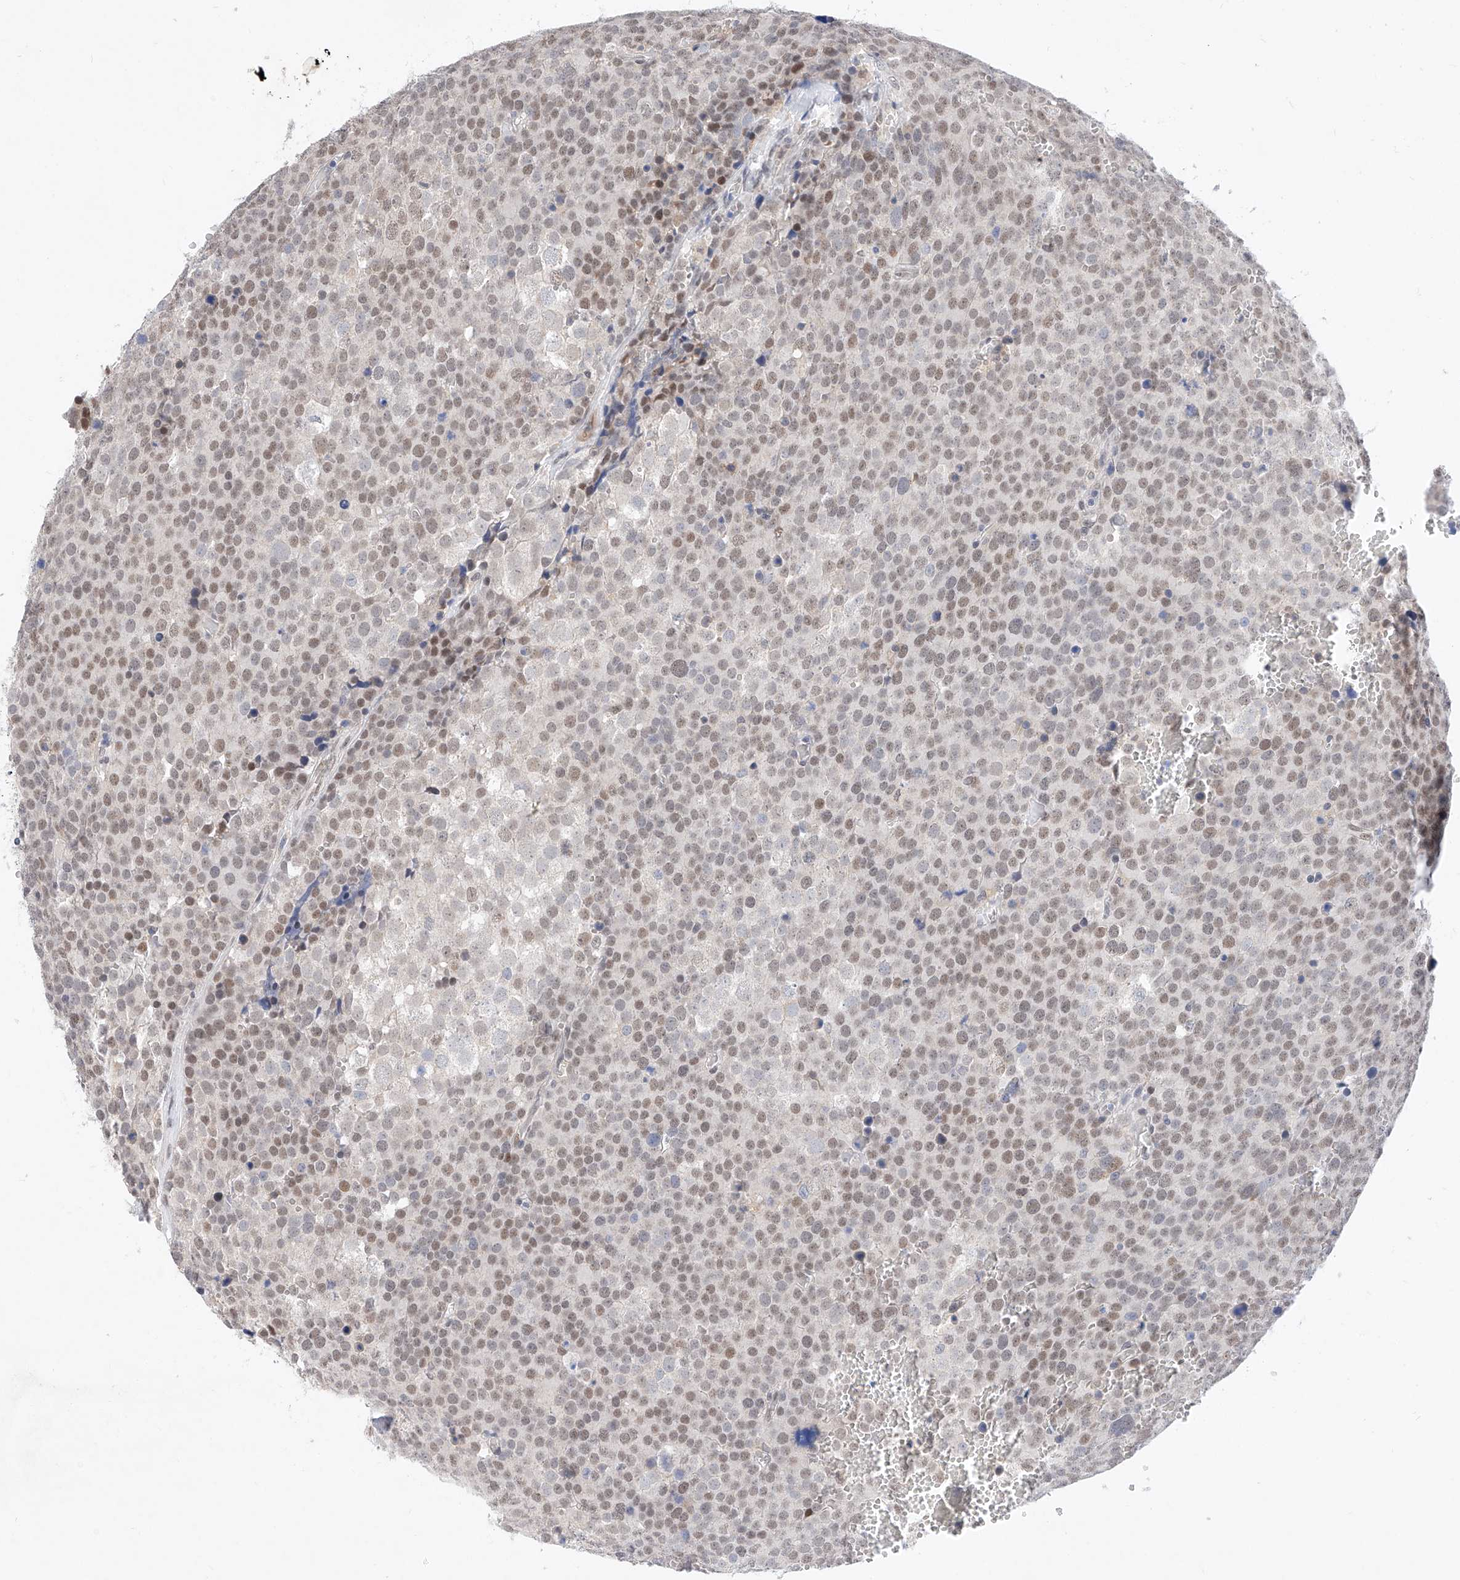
{"staining": {"intensity": "moderate", "quantity": "25%-75%", "location": "nuclear"}, "tissue": "testis cancer", "cell_type": "Tumor cells", "image_type": "cancer", "snomed": [{"axis": "morphology", "description": "Seminoma, NOS"}, {"axis": "topography", "description": "Testis"}], "caption": "High-power microscopy captured an immunohistochemistry (IHC) histopathology image of seminoma (testis), revealing moderate nuclear staining in about 25%-75% of tumor cells.", "gene": "KCNJ1", "patient": {"sex": "male", "age": 71}}